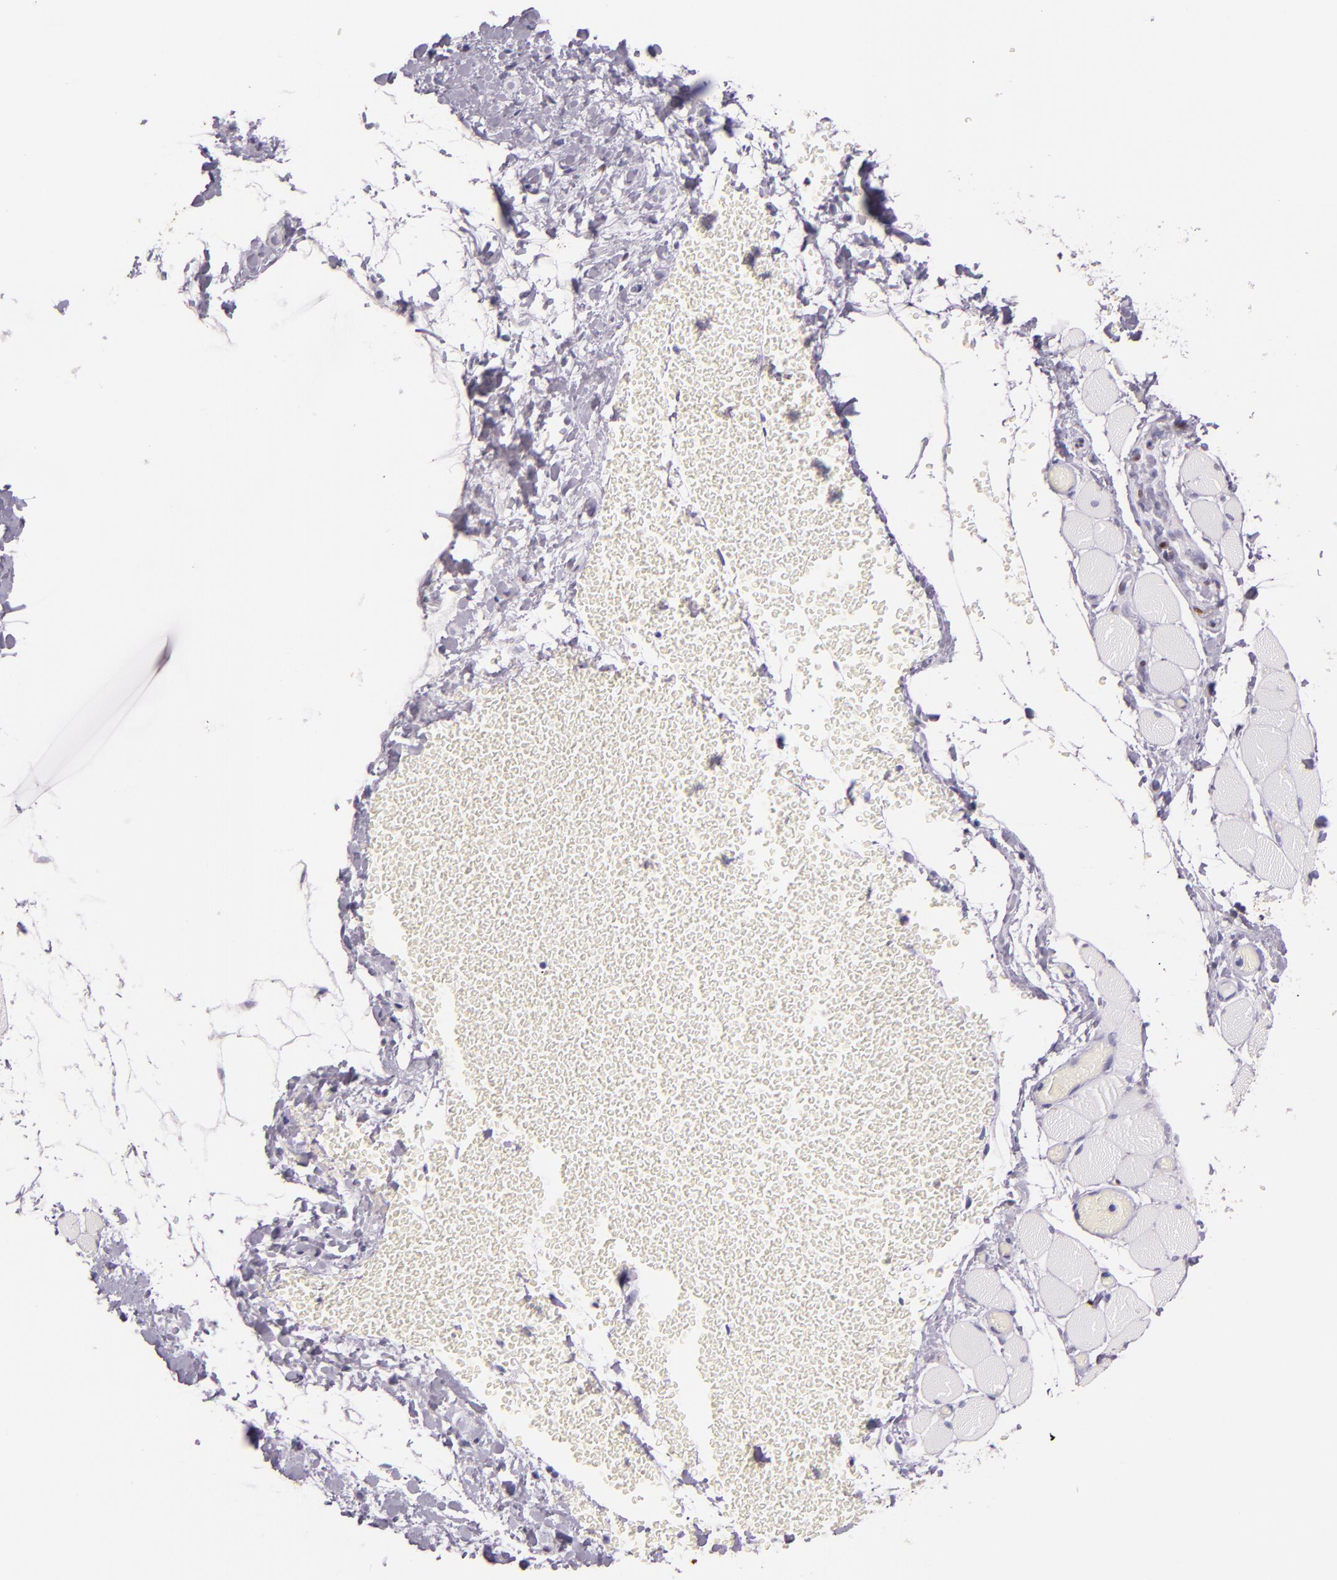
{"staining": {"intensity": "negative", "quantity": "none", "location": "none"}, "tissue": "skeletal muscle", "cell_type": "Myocytes", "image_type": "normal", "snomed": [{"axis": "morphology", "description": "Normal tissue, NOS"}, {"axis": "topography", "description": "Skeletal muscle"}, {"axis": "topography", "description": "Soft tissue"}], "caption": "A high-resolution image shows IHC staining of unremarkable skeletal muscle, which reveals no significant positivity in myocytes. Nuclei are stained in blue.", "gene": "MT1A", "patient": {"sex": "female", "age": 58}}